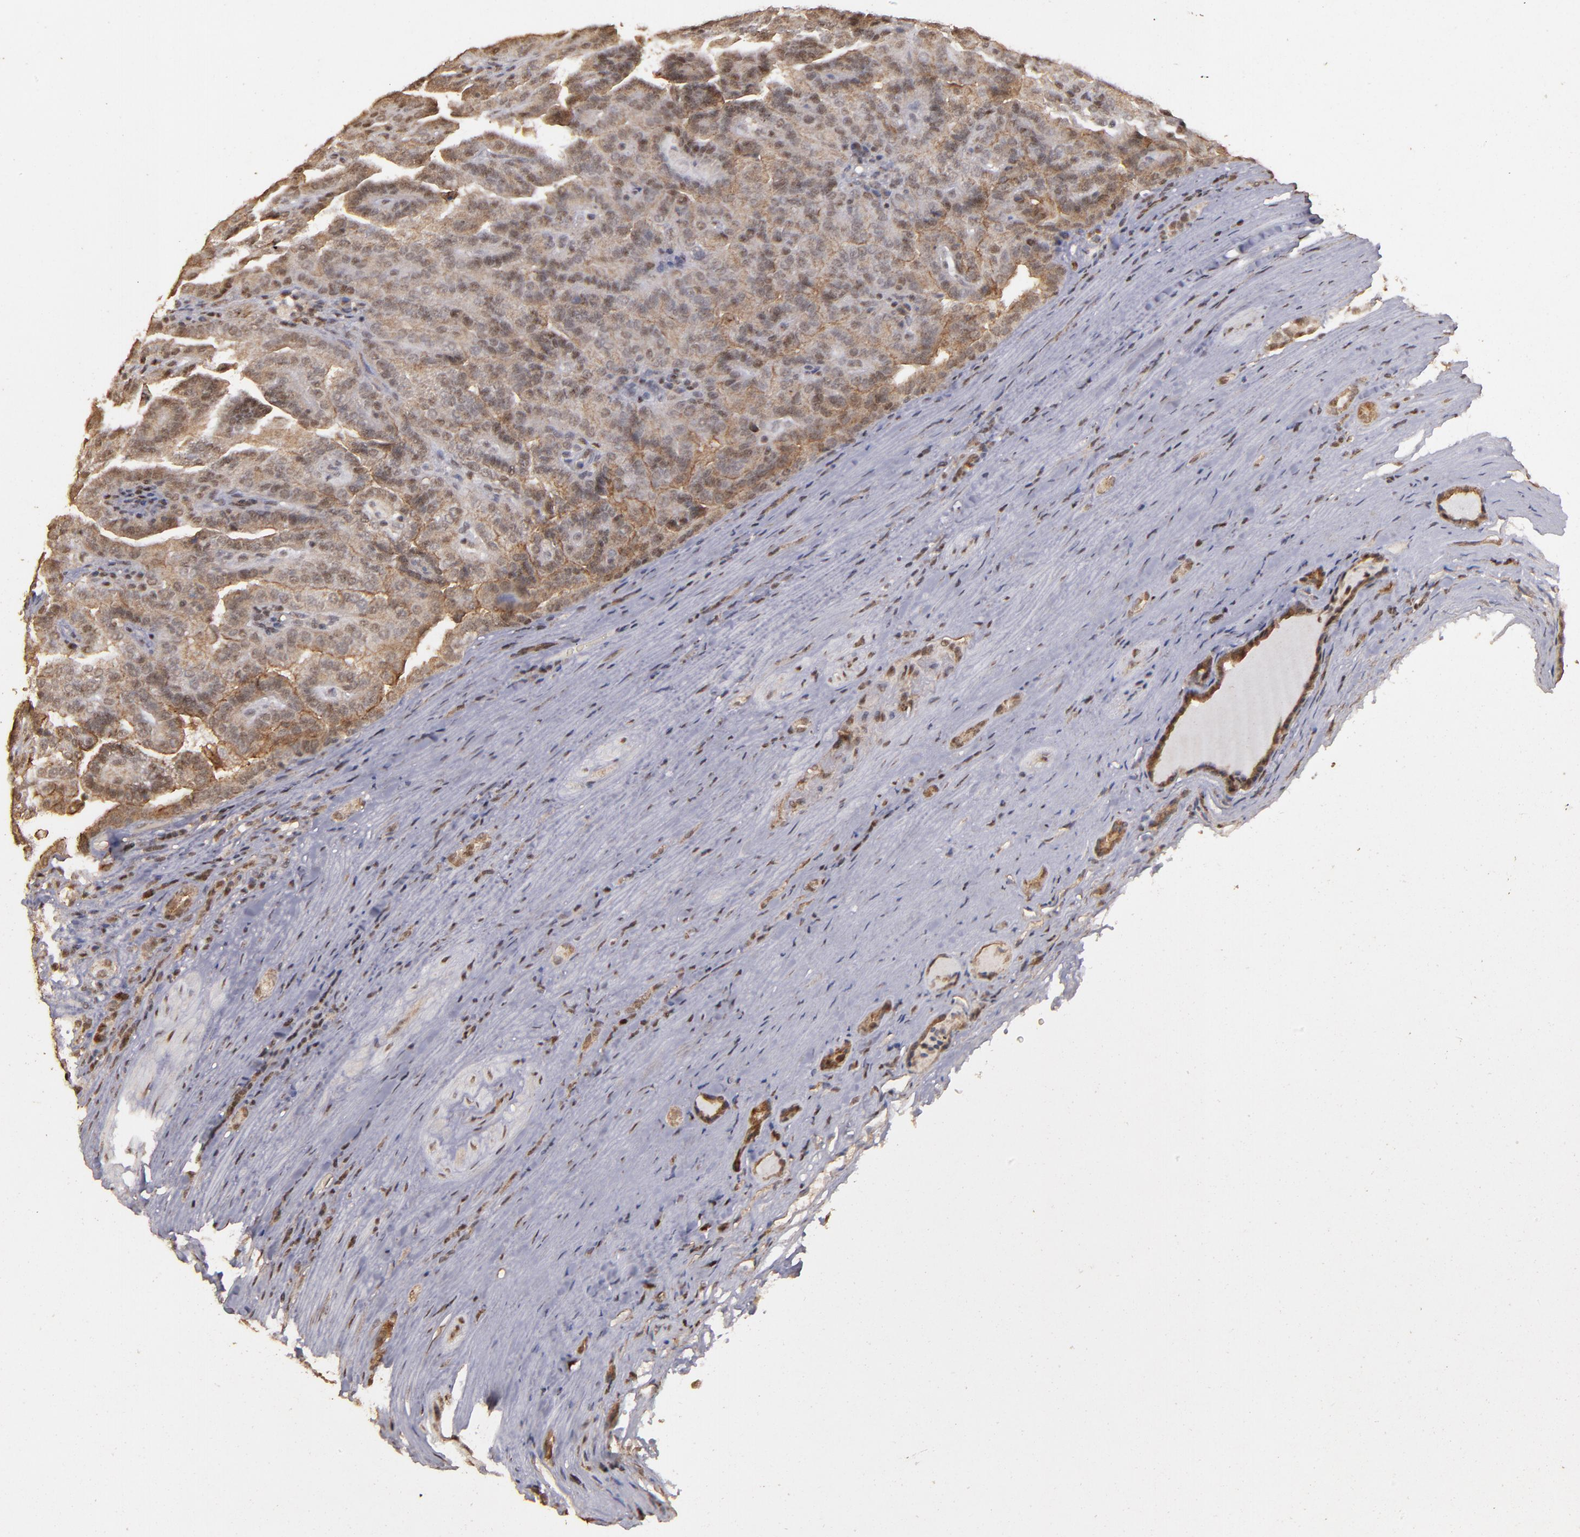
{"staining": {"intensity": "moderate", "quantity": "25%-75%", "location": "cytoplasmic/membranous,nuclear"}, "tissue": "renal cancer", "cell_type": "Tumor cells", "image_type": "cancer", "snomed": [{"axis": "morphology", "description": "Adenocarcinoma, NOS"}, {"axis": "topography", "description": "Kidney"}], "caption": "Protein expression analysis of human adenocarcinoma (renal) reveals moderate cytoplasmic/membranous and nuclear positivity in about 25%-75% of tumor cells.", "gene": "ARNT", "patient": {"sex": "male", "age": 61}}